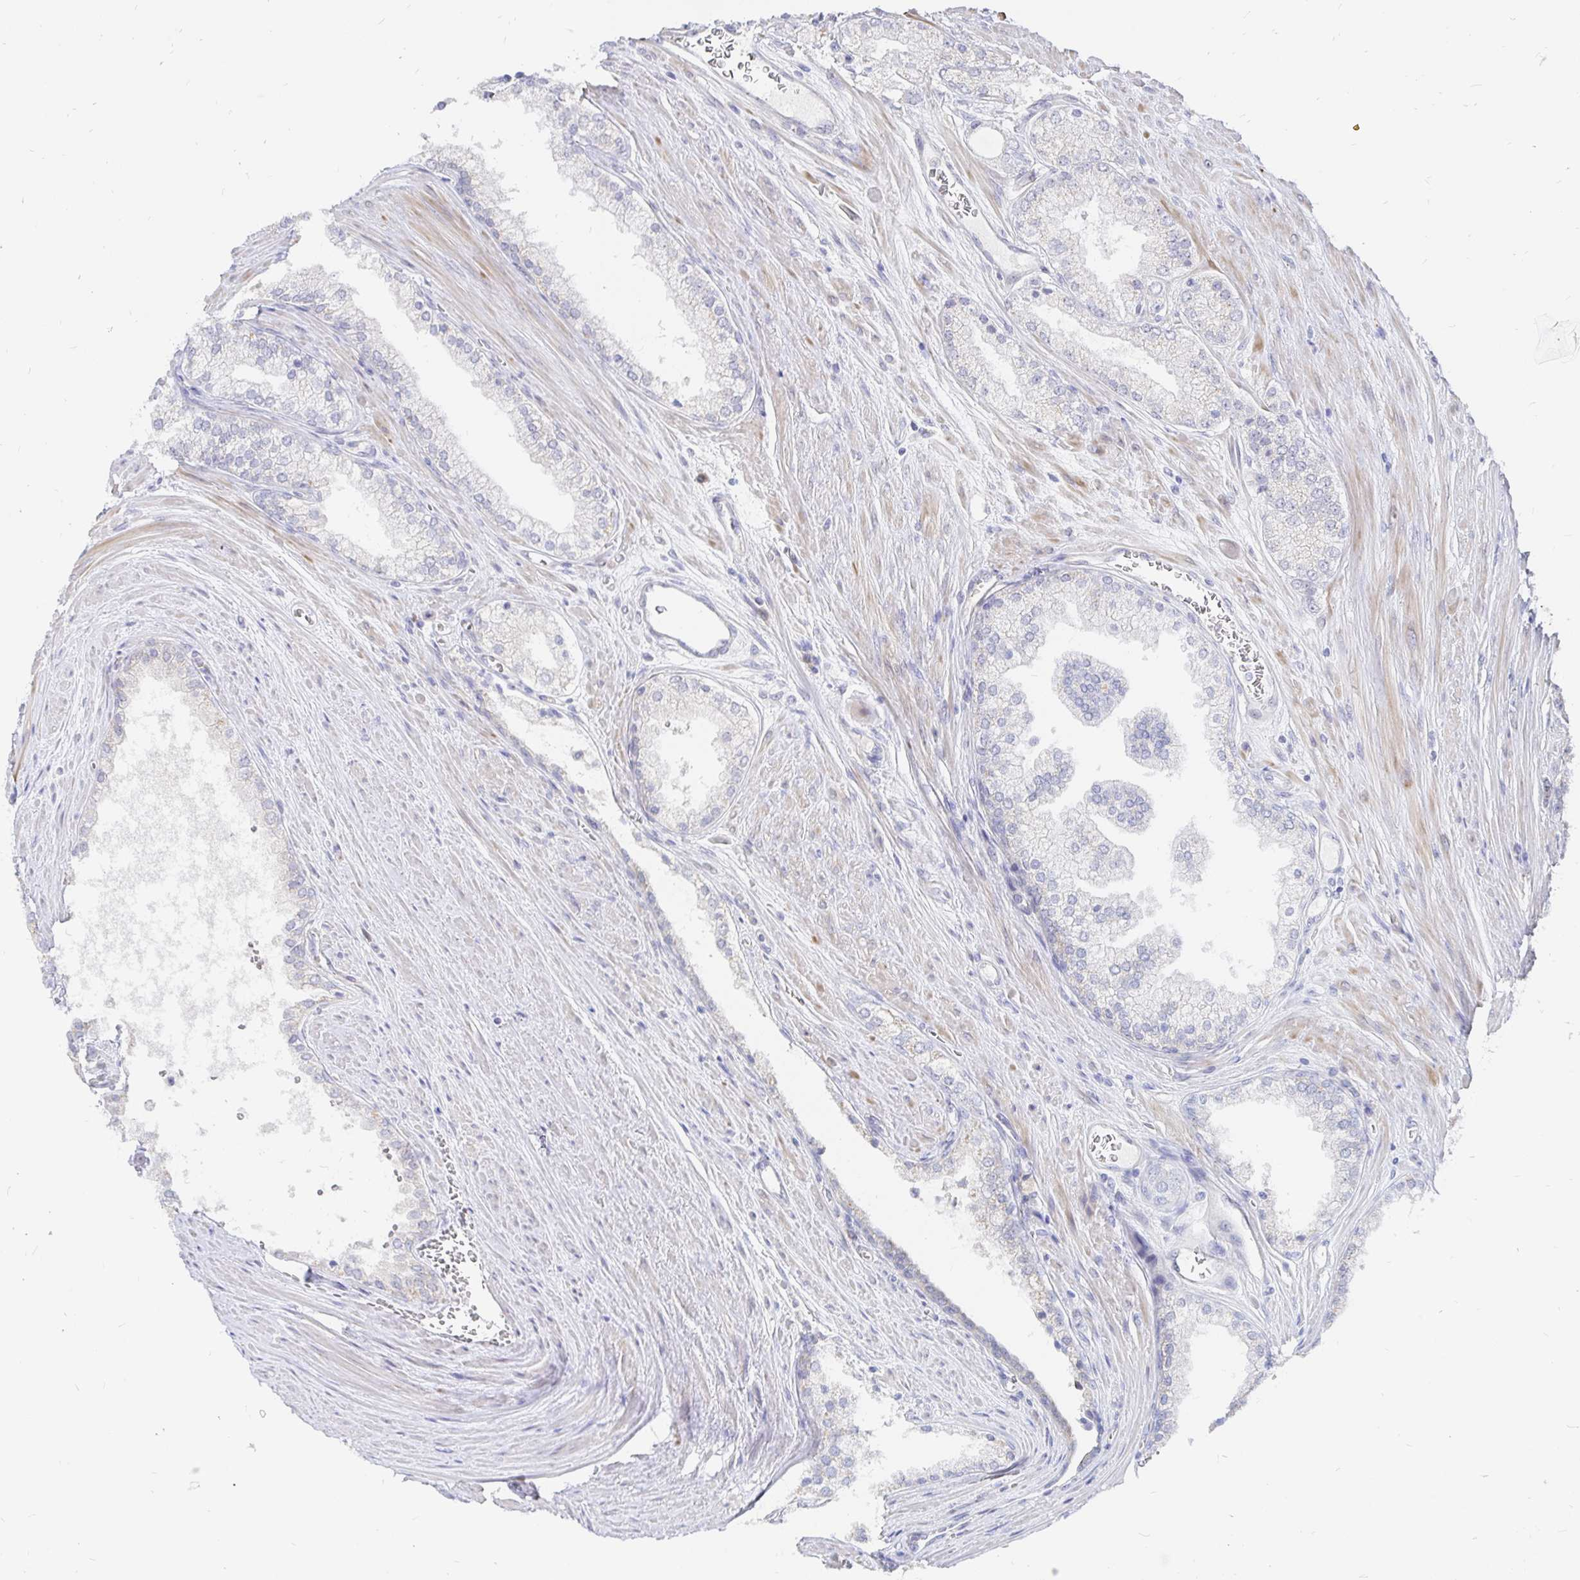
{"staining": {"intensity": "negative", "quantity": "none", "location": "none"}, "tissue": "prostate cancer", "cell_type": "Tumor cells", "image_type": "cancer", "snomed": [{"axis": "morphology", "description": "Adenocarcinoma, High grade"}, {"axis": "topography", "description": "Prostate"}], "caption": "DAB immunohistochemical staining of prostate high-grade adenocarcinoma displays no significant positivity in tumor cells.", "gene": "KCTD19", "patient": {"sex": "male", "age": 66}}